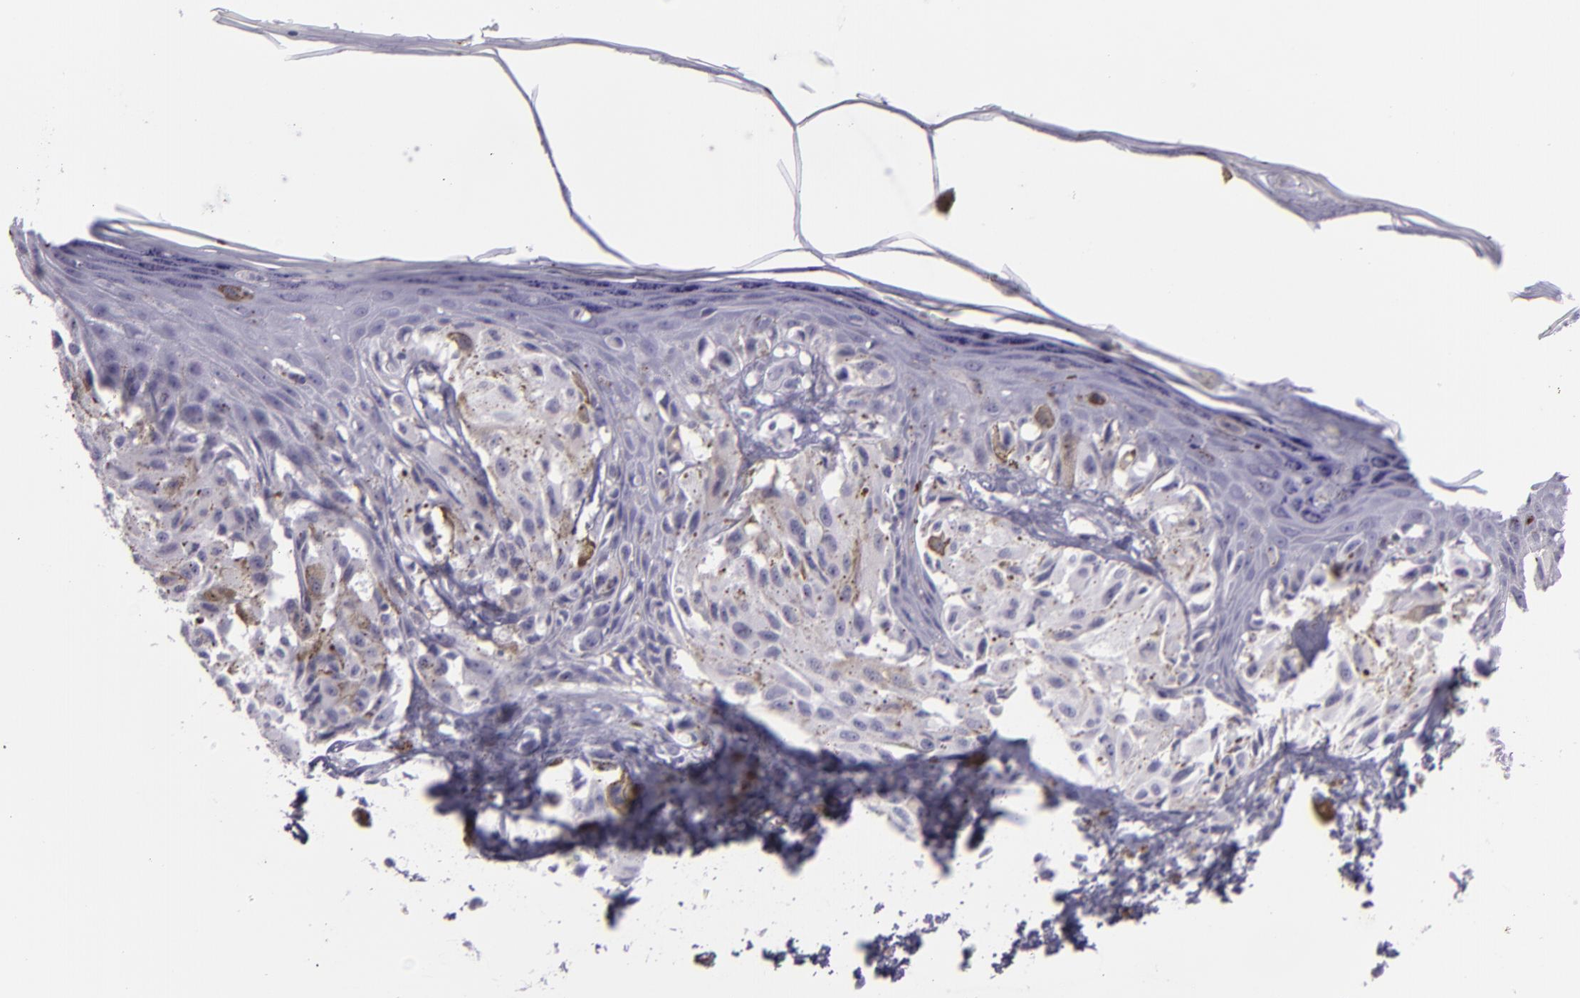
{"staining": {"intensity": "negative", "quantity": "none", "location": "none"}, "tissue": "melanoma", "cell_type": "Tumor cells", "image_type": "cancer", "snomed": [{"axis": "morphology", "description": "Malignant melanoma, NOS"}, {"axis": "topography", "description": "Skin"}], "caption": "This image is of malignant melanoma stained with immunohistochemistry to label a protein in brown with the nuclei are counter-stained blue. There is no positivity in tumor cells.", "gene": "MCM3", "patient": {"sex": "female", "age": 72}}